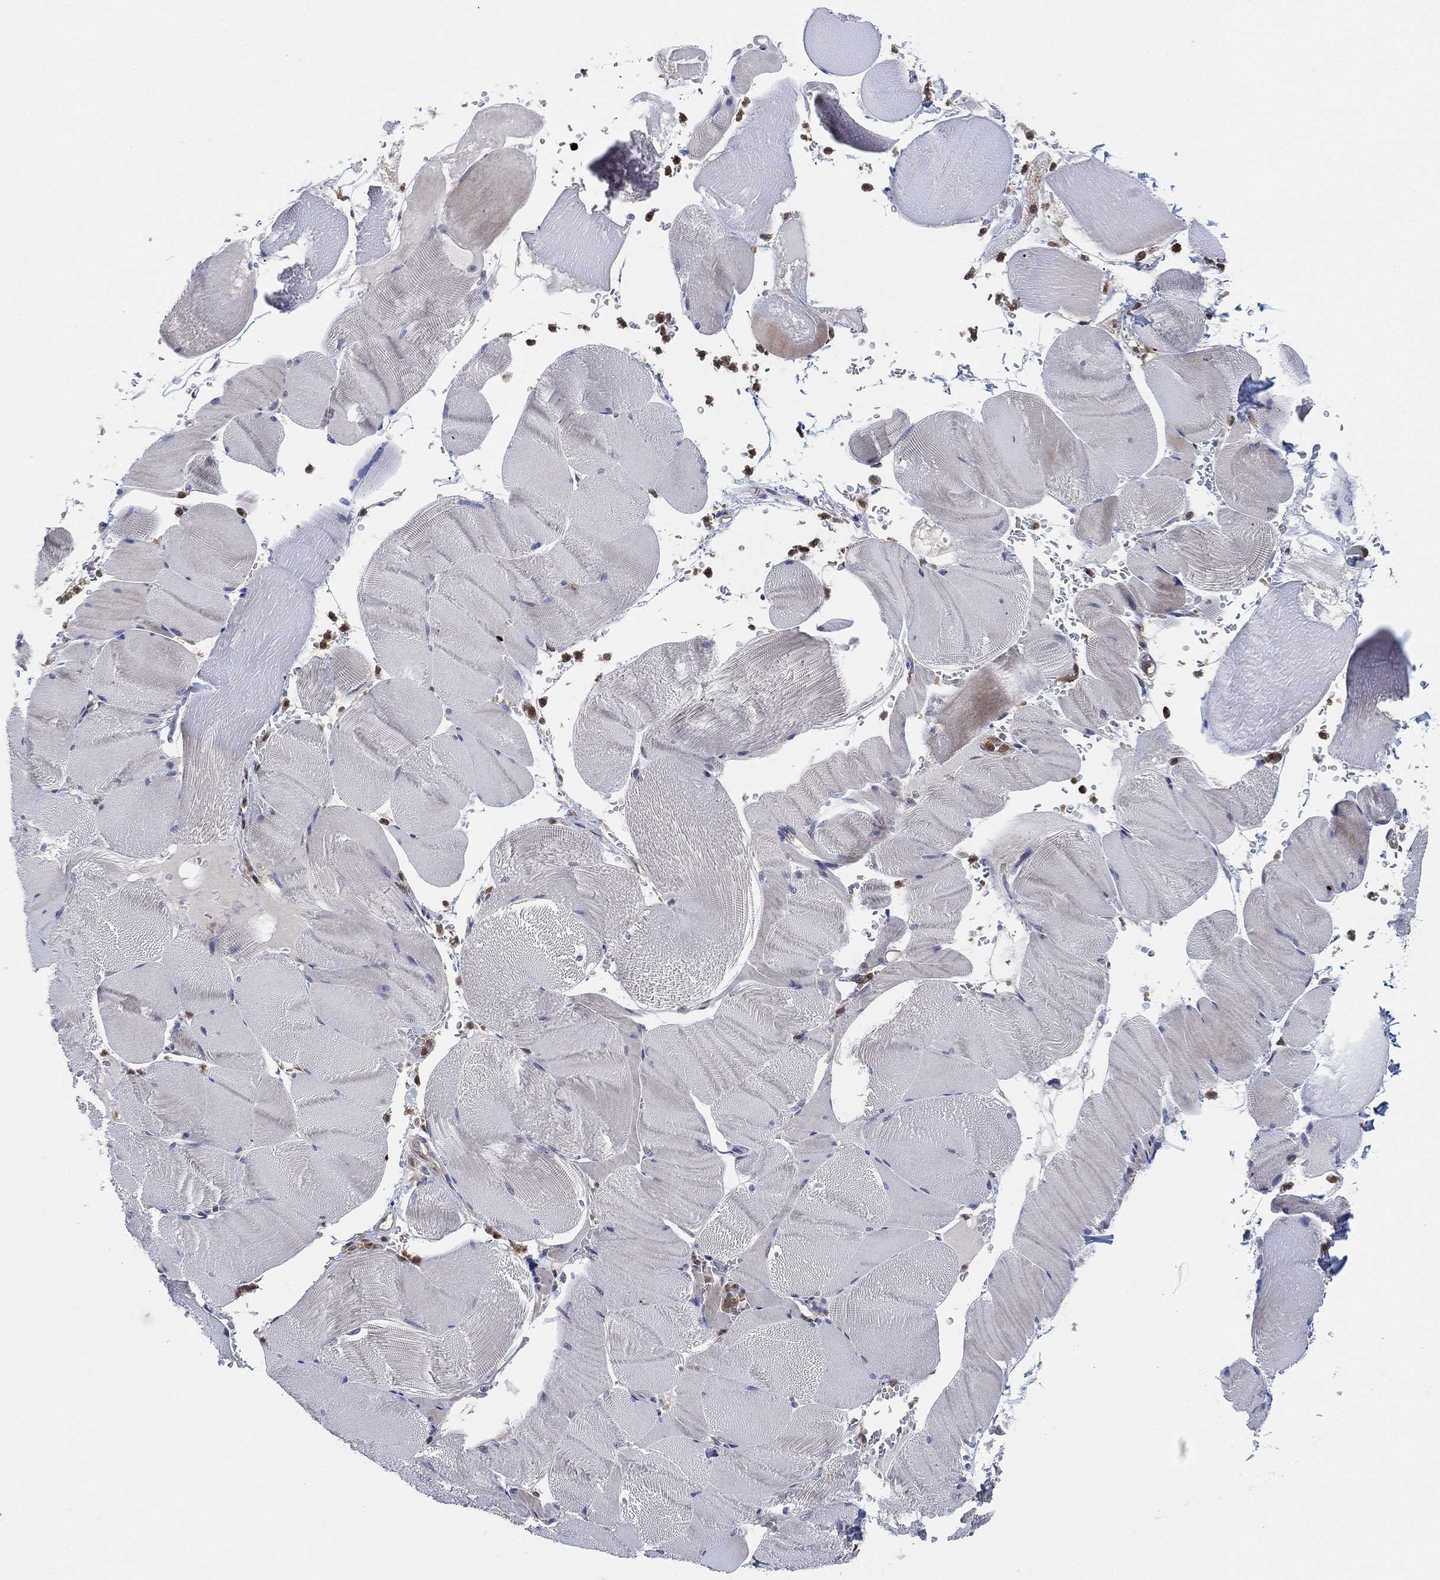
{"staining": {"intensity": "negative", "quantity": "none", "location": "none"}, "tissue": "skeletal muscle", "cell_type": "Myocytes", "image_type": "normal", "snomed": [{"axis": "morphology", "description": "Normal tissue, NOS"}, {"axis": "topography", "description": "Skeletal muscle"}], "caption": "This micrograph is of normal skeletal muscle stained with IHC to label a protein in brown with the nuclei are counter-stained blue. There is no staining in myocytes.", "gene": "FES", "patient": {"sex": "male", "age": 56}}